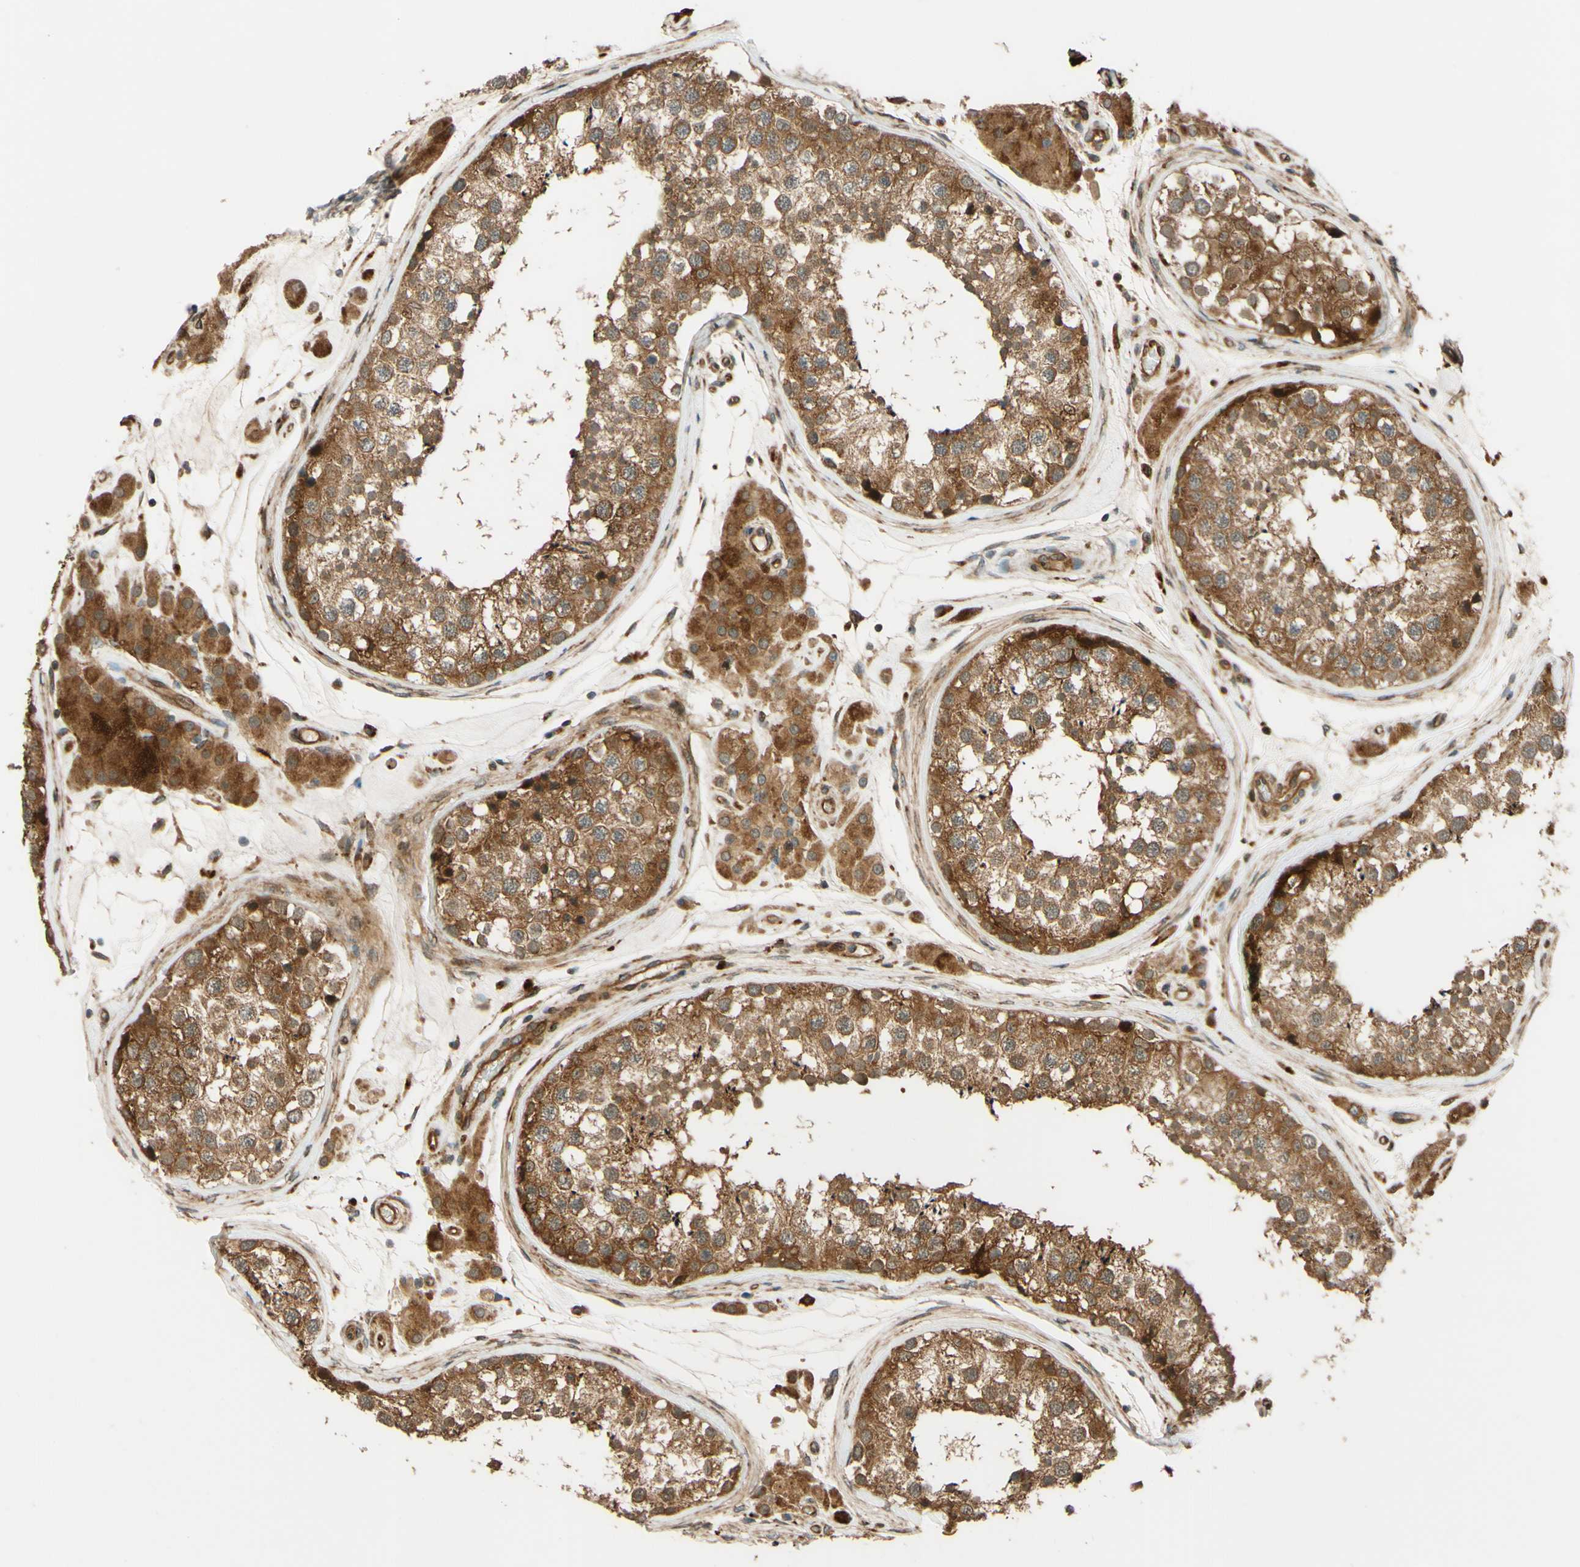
{"staining": {"intensity": "moderate", "quantity": ">75%", "location": "cytoplasmic/membranous"}, "tissue": "testis", "cell_type": "Cells in seminiferous ducts", "image_type": "normal", "snomed": [{"axis": "morphology", "description": "Normal tissue, NOS"}, {"axis": "topography", "description": "Testis"}], "caption": "Protein staining of normal testis demonstrates moderate cytoplasmic/membranous positivity in about >75% of cells in seminiferous ducts.", "gene": "RNF19A", "patient": {"sex": "male", "age": 46}}